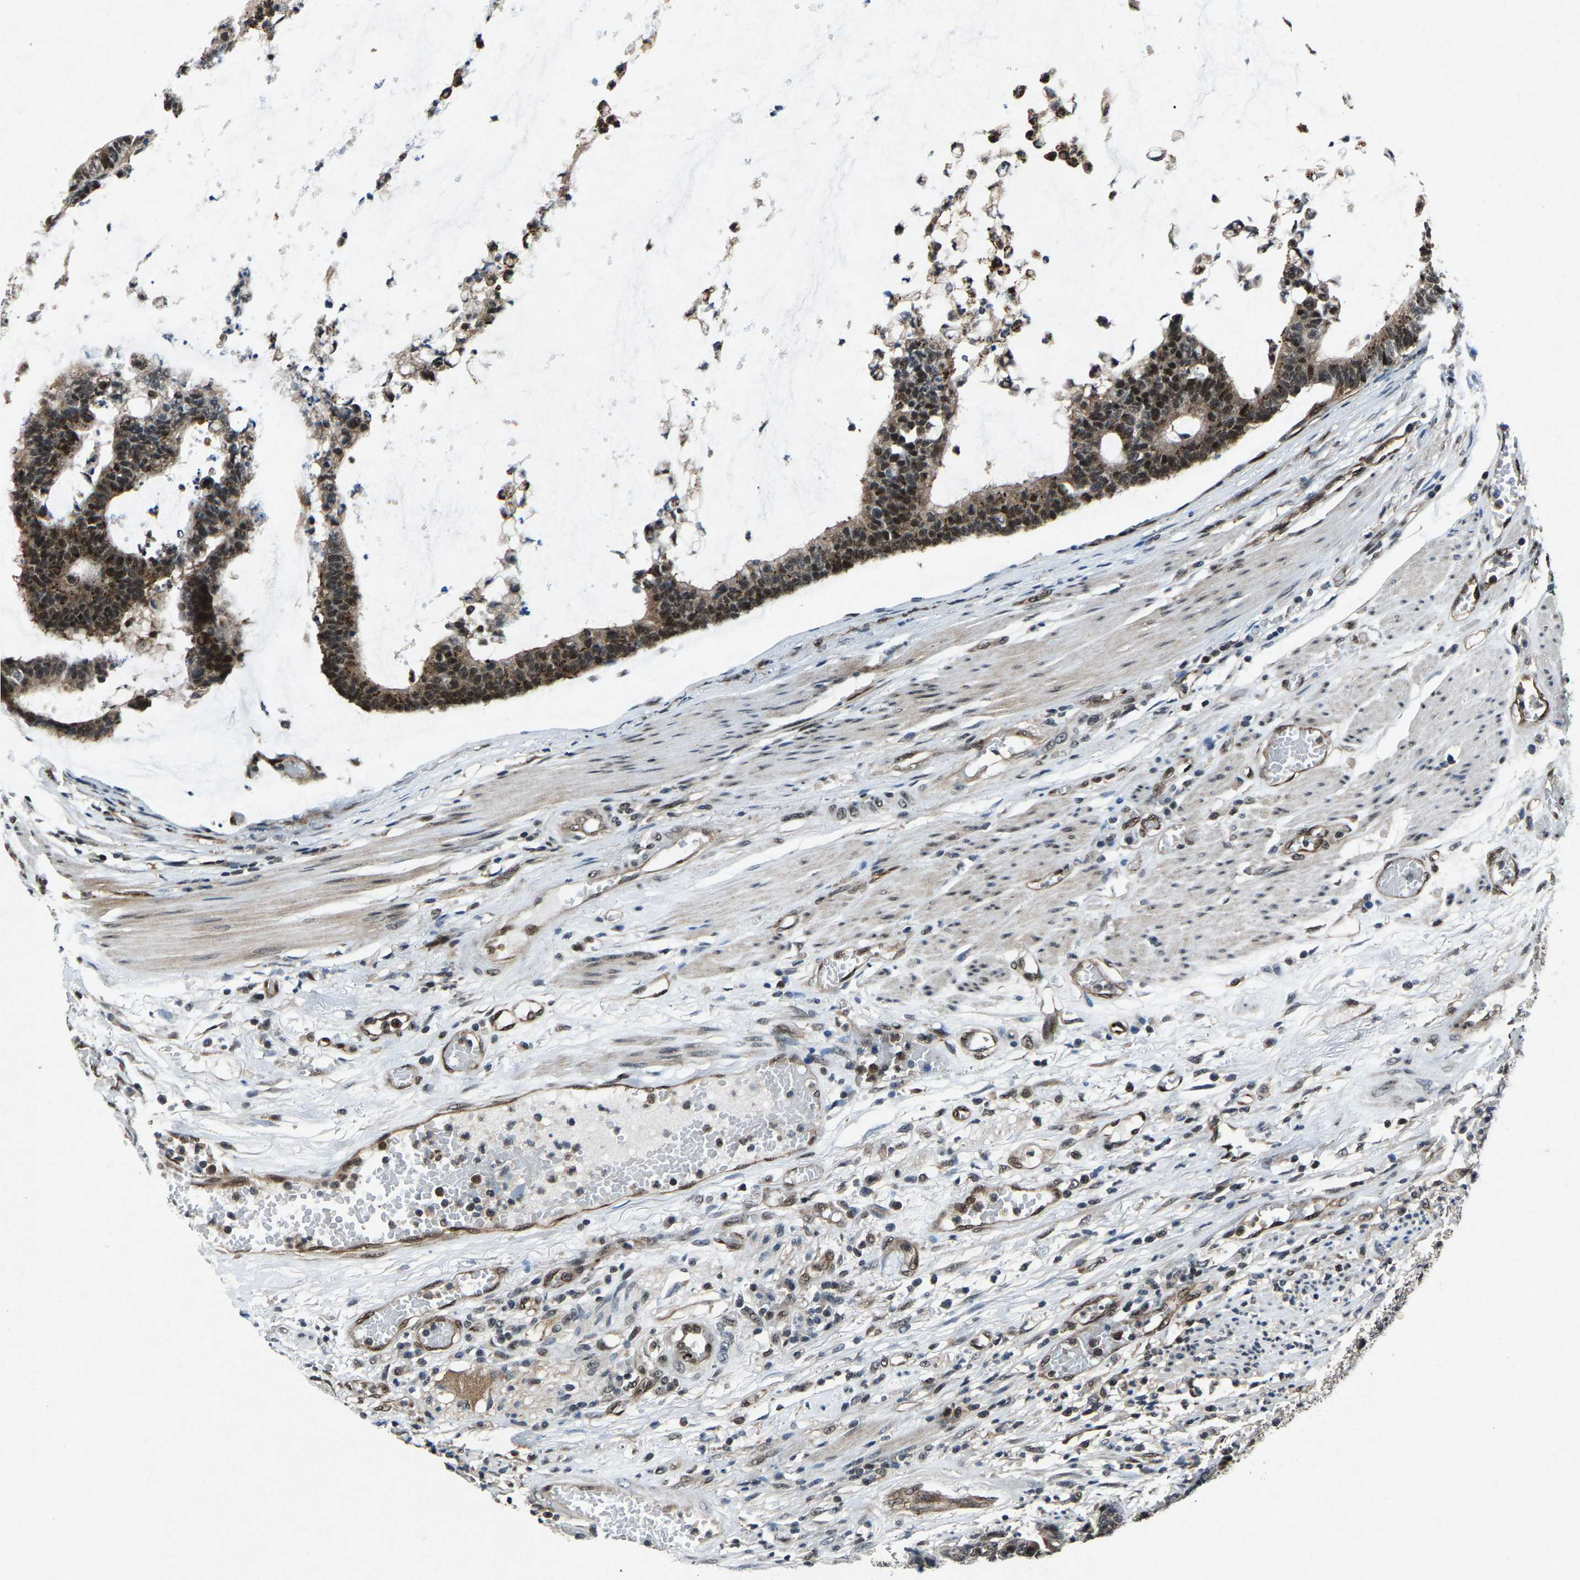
{"staining": {"intensity": "moderate", "quantity": ">75%", "location": "cytoplasmic/membranous,nuclear"}, "tissue": "colorectal cancer", "cell_type": "Tumor cells", "image_type": "cancer", "snomed": [{"axis": "morphology", "description": "Adenocarcinoma, NOS"}, {"axis": "topography", "description": "Colon"}], "caption": "Tumor cells show medium levels of moderate cytoplasmic/membranous and nuclear staining in approximately >75% of cells in human colorectal cancer (adenocarcinoma). The staining was performed using DAB to visualize the protein expression in brown, while the nuclei were stained in blue with hematoxylin (Magnification: 20x).", "gene": "ATXN3", "patient": {"sex": "female", "age": 84}}